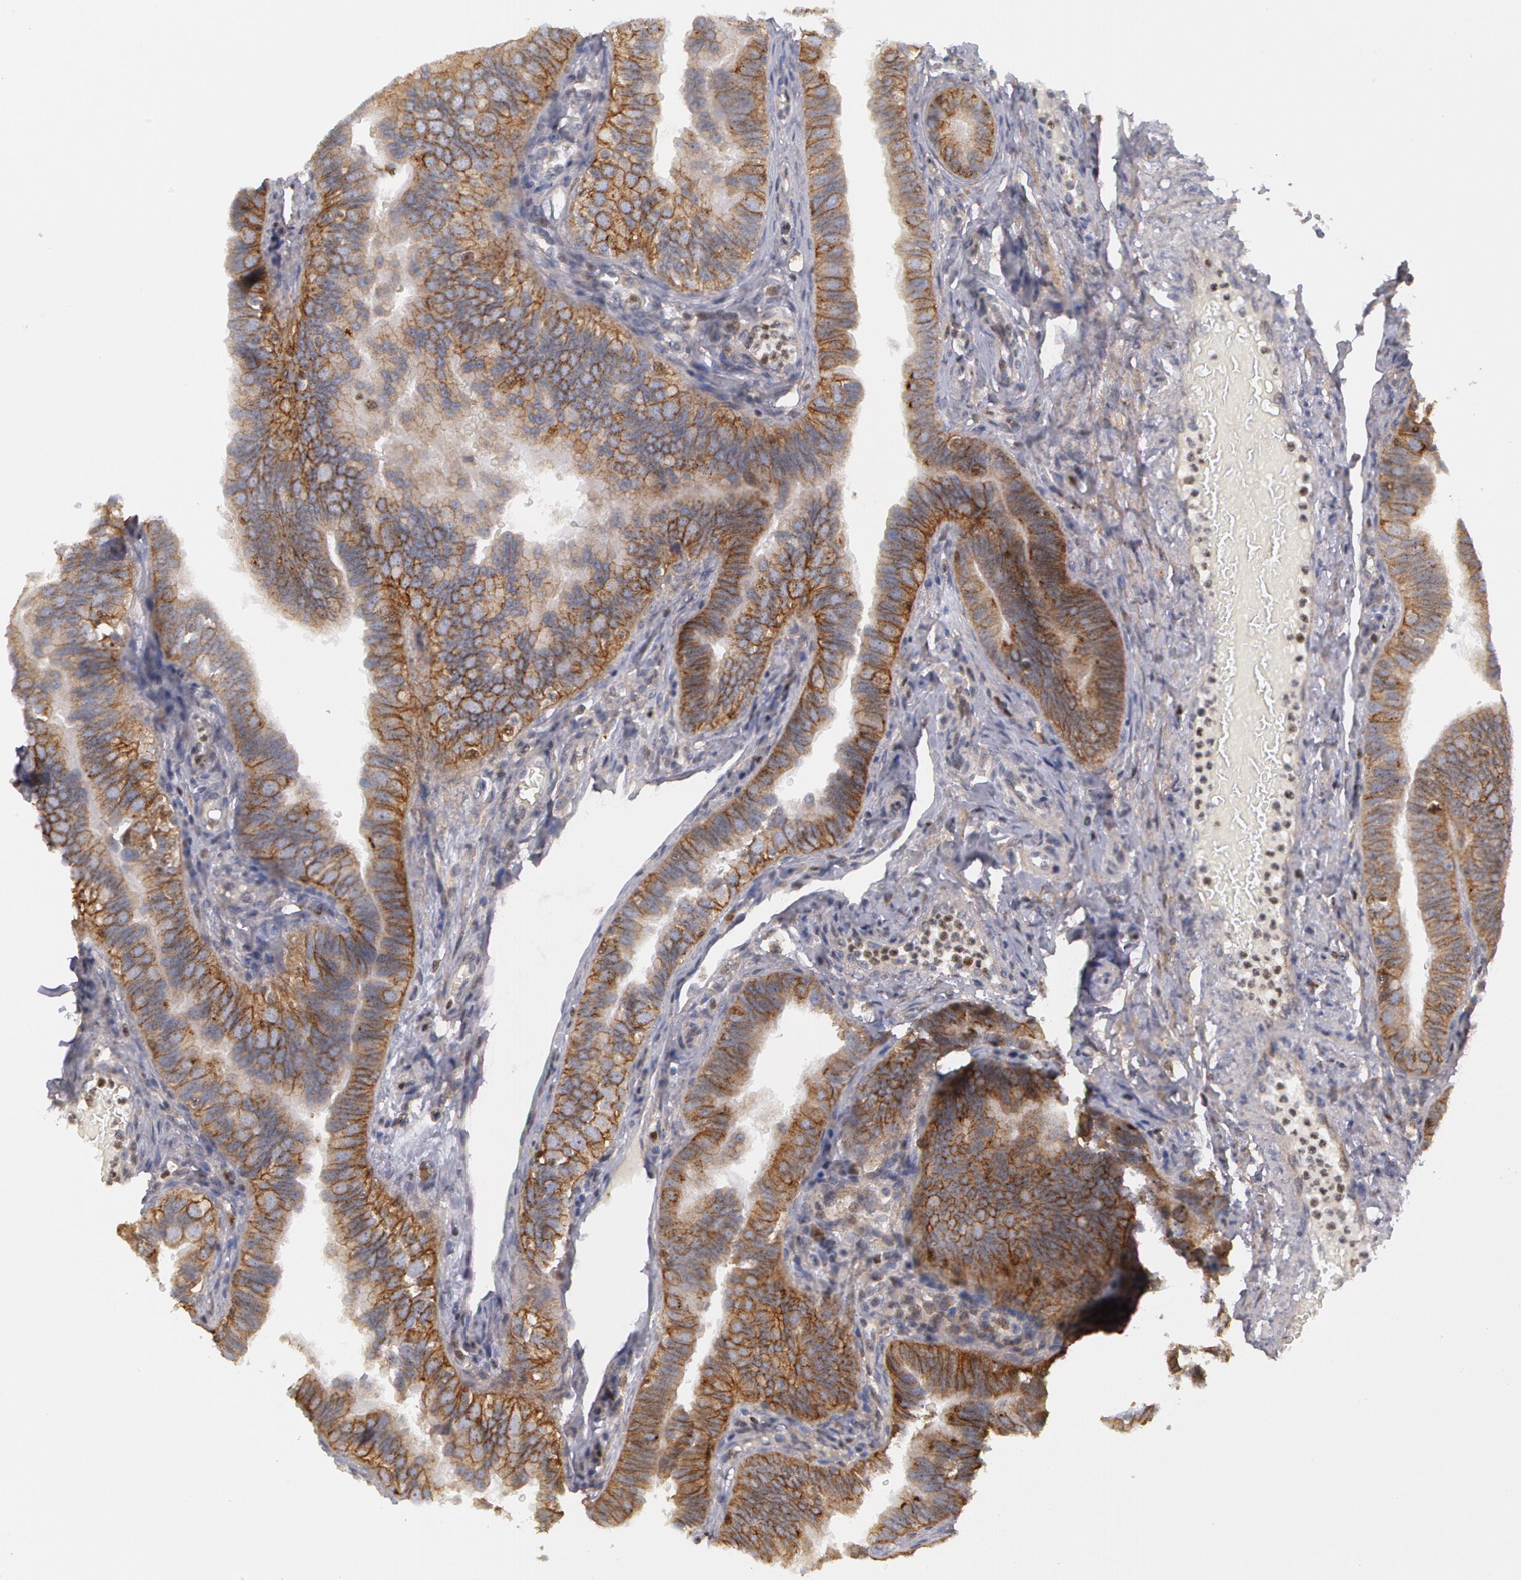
{"staining": {"intensity": "moderate", "quantity": ">75%", "location": "cytoplasmic/membranous"}, "tissue": "fallopian tube", "cell_type": "Glandular cells", "image_type": "normal", "snomed": [{"axis": "morphology", "description": "Normal tissue, NOS"}, {"axis": "topography", "description": "Fallopian tube"}, {"axis": "topography", "description": "Ovary"}], "caption": "Human fallopian tube stained for a protein (brown) displays moderate cytoplasmic/membranous positive positivity in approximately >75% of glandular cells.", "gene": "ERBB2", "patient": {"sex": "female", "age": 51}}